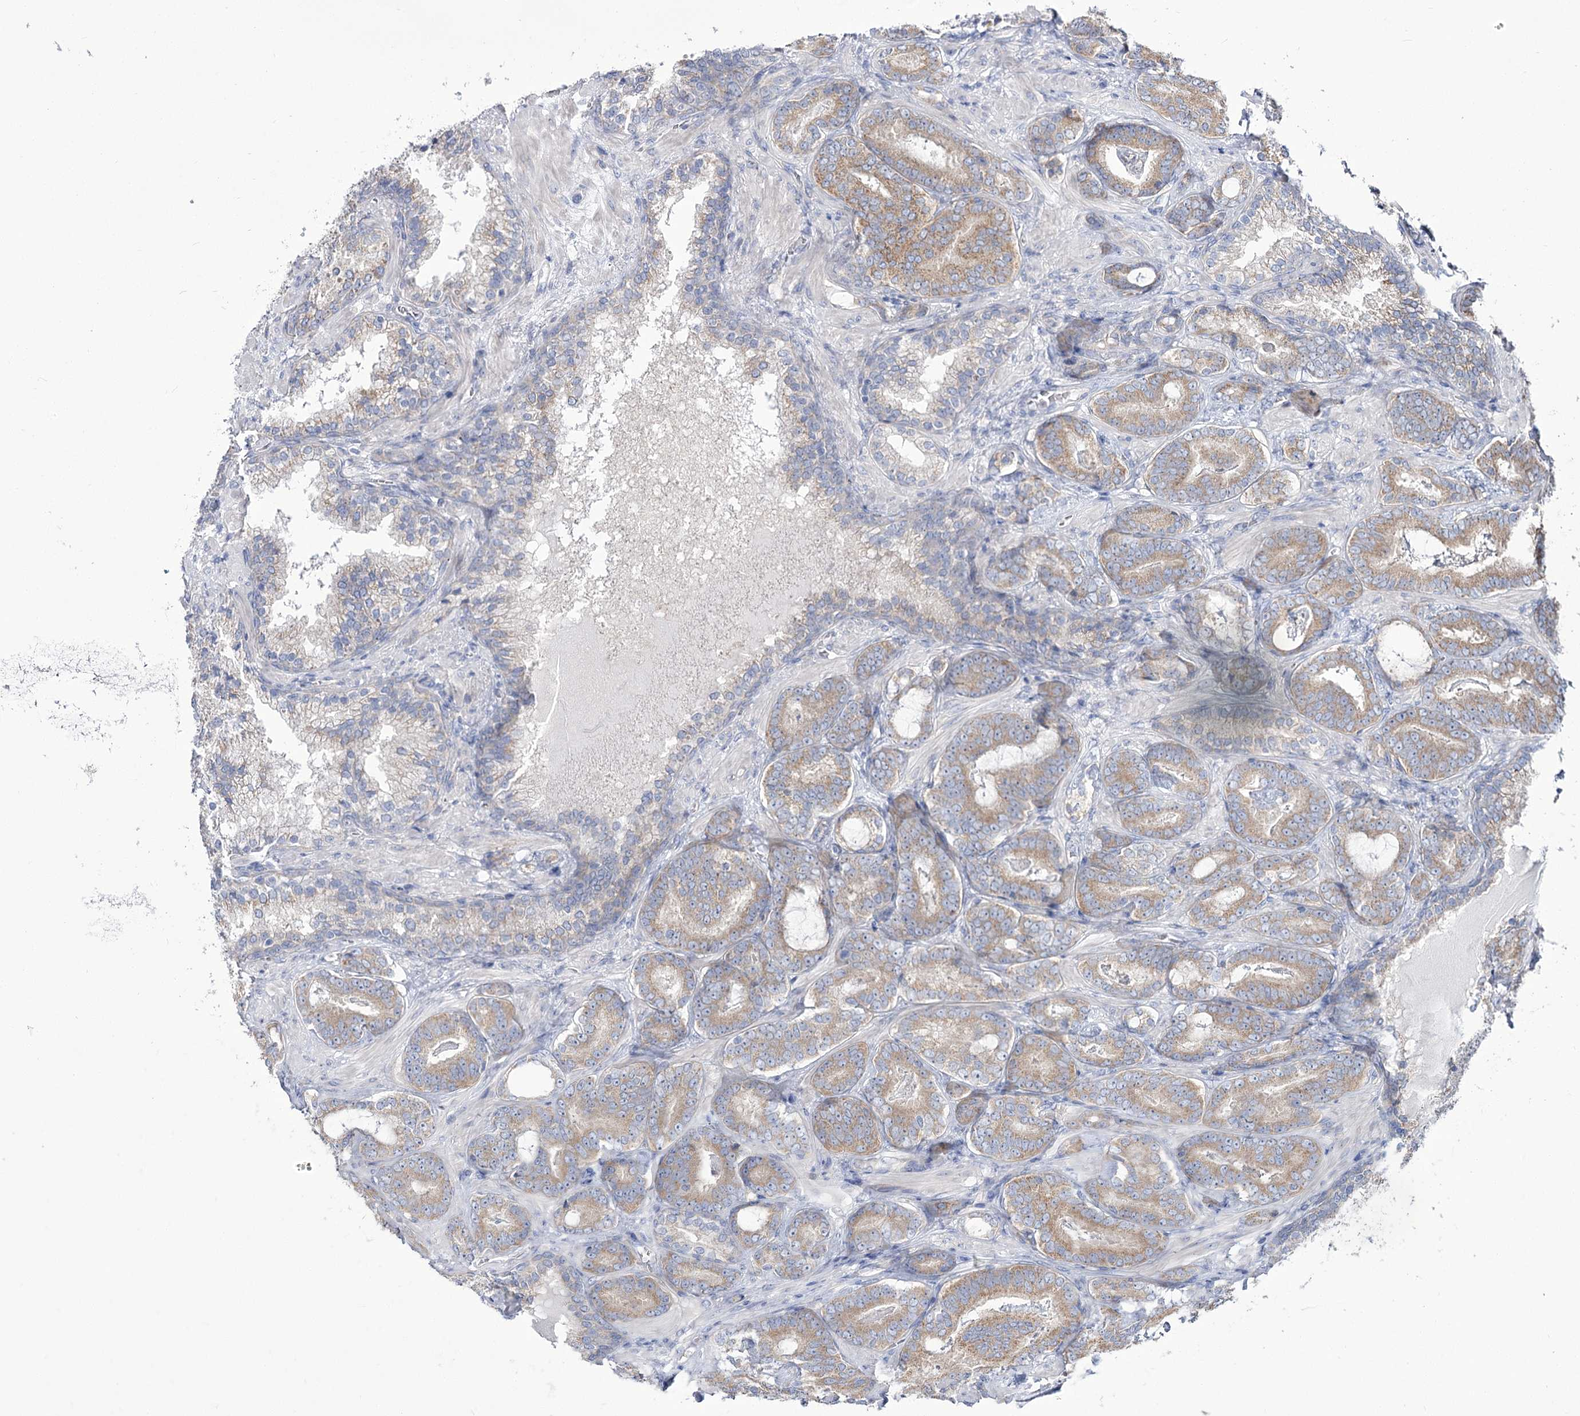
{"staining": {"intensity": "moderate", "quantity": ">75%", "location": "cytoplasmic/membranous"}, "tissue": "prostate cancer", "cell_type": "Tumor cells", "image_type": "cancer", "snomed": [{"axis": "morphology", "description": "Adenocarcinoma, Low grade"}, {"axis": "topography", "description": "Prostate"}], "caption": "Prostate cancer (adenocarcinoma (low-grade)) stained for a protein (brown) displays moderate cytoplasmic/membranous positive positivity in about >75% of tumor cells.", "gene": "SUOX", "patient": {"sex": "male", "age": 60}}